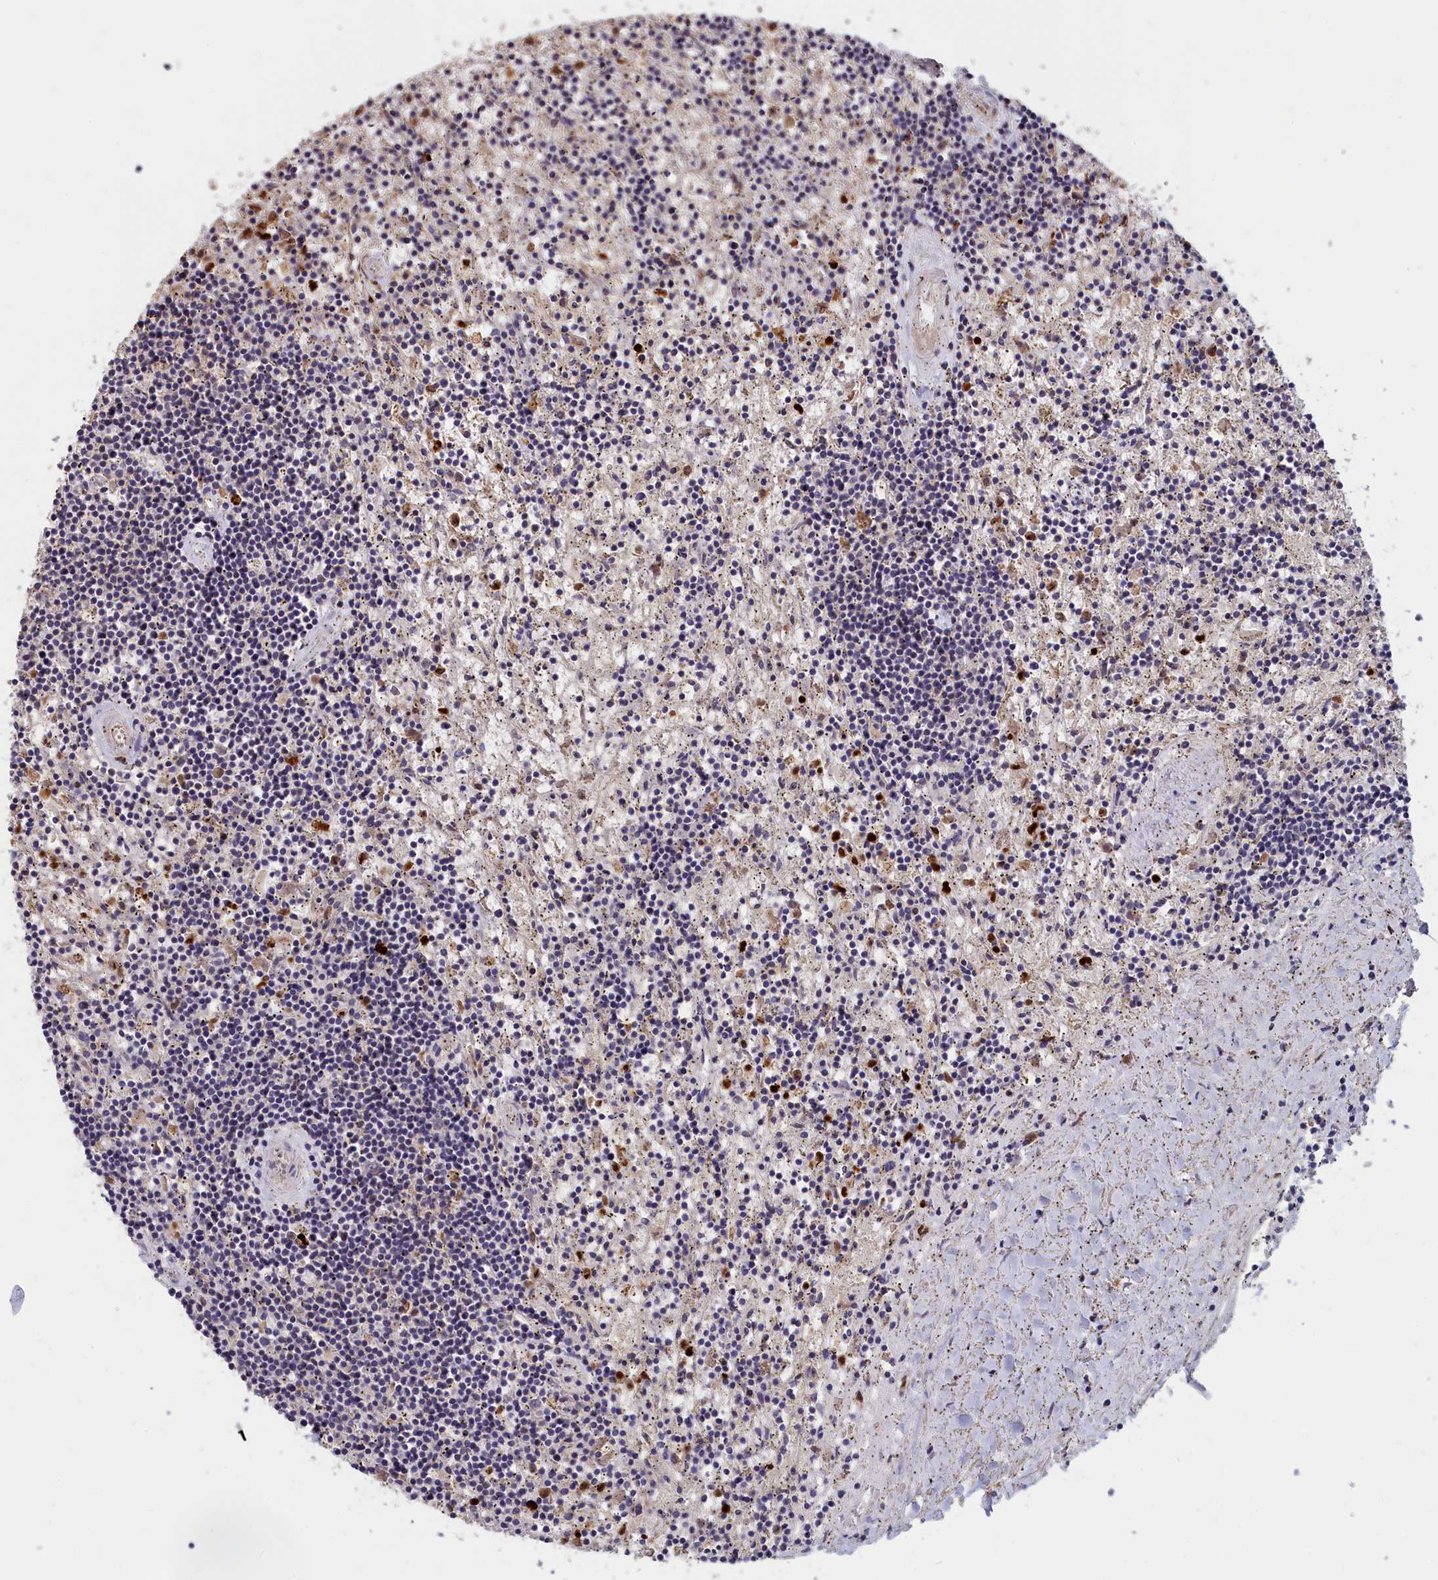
{"staining": {"intensity": "negative", "quantity": "none", "location": "none"}, "tissue": "lymphoma", "cell_type": "Tumor cells", "image_type": "cancer", "snomed": [{"axis": "morphology", "description": "Malignant lymphoma, non-Hodgkin's type, Low grade"}, {"axis": "topography", "description": "Spleen"}], "caption": "Human lymphoma stained for a protein using immunohistochemistry shows no staining in tumor cells.", "gene": "EPB41L4B", "patient": {"sex": "male", "age": 76}}